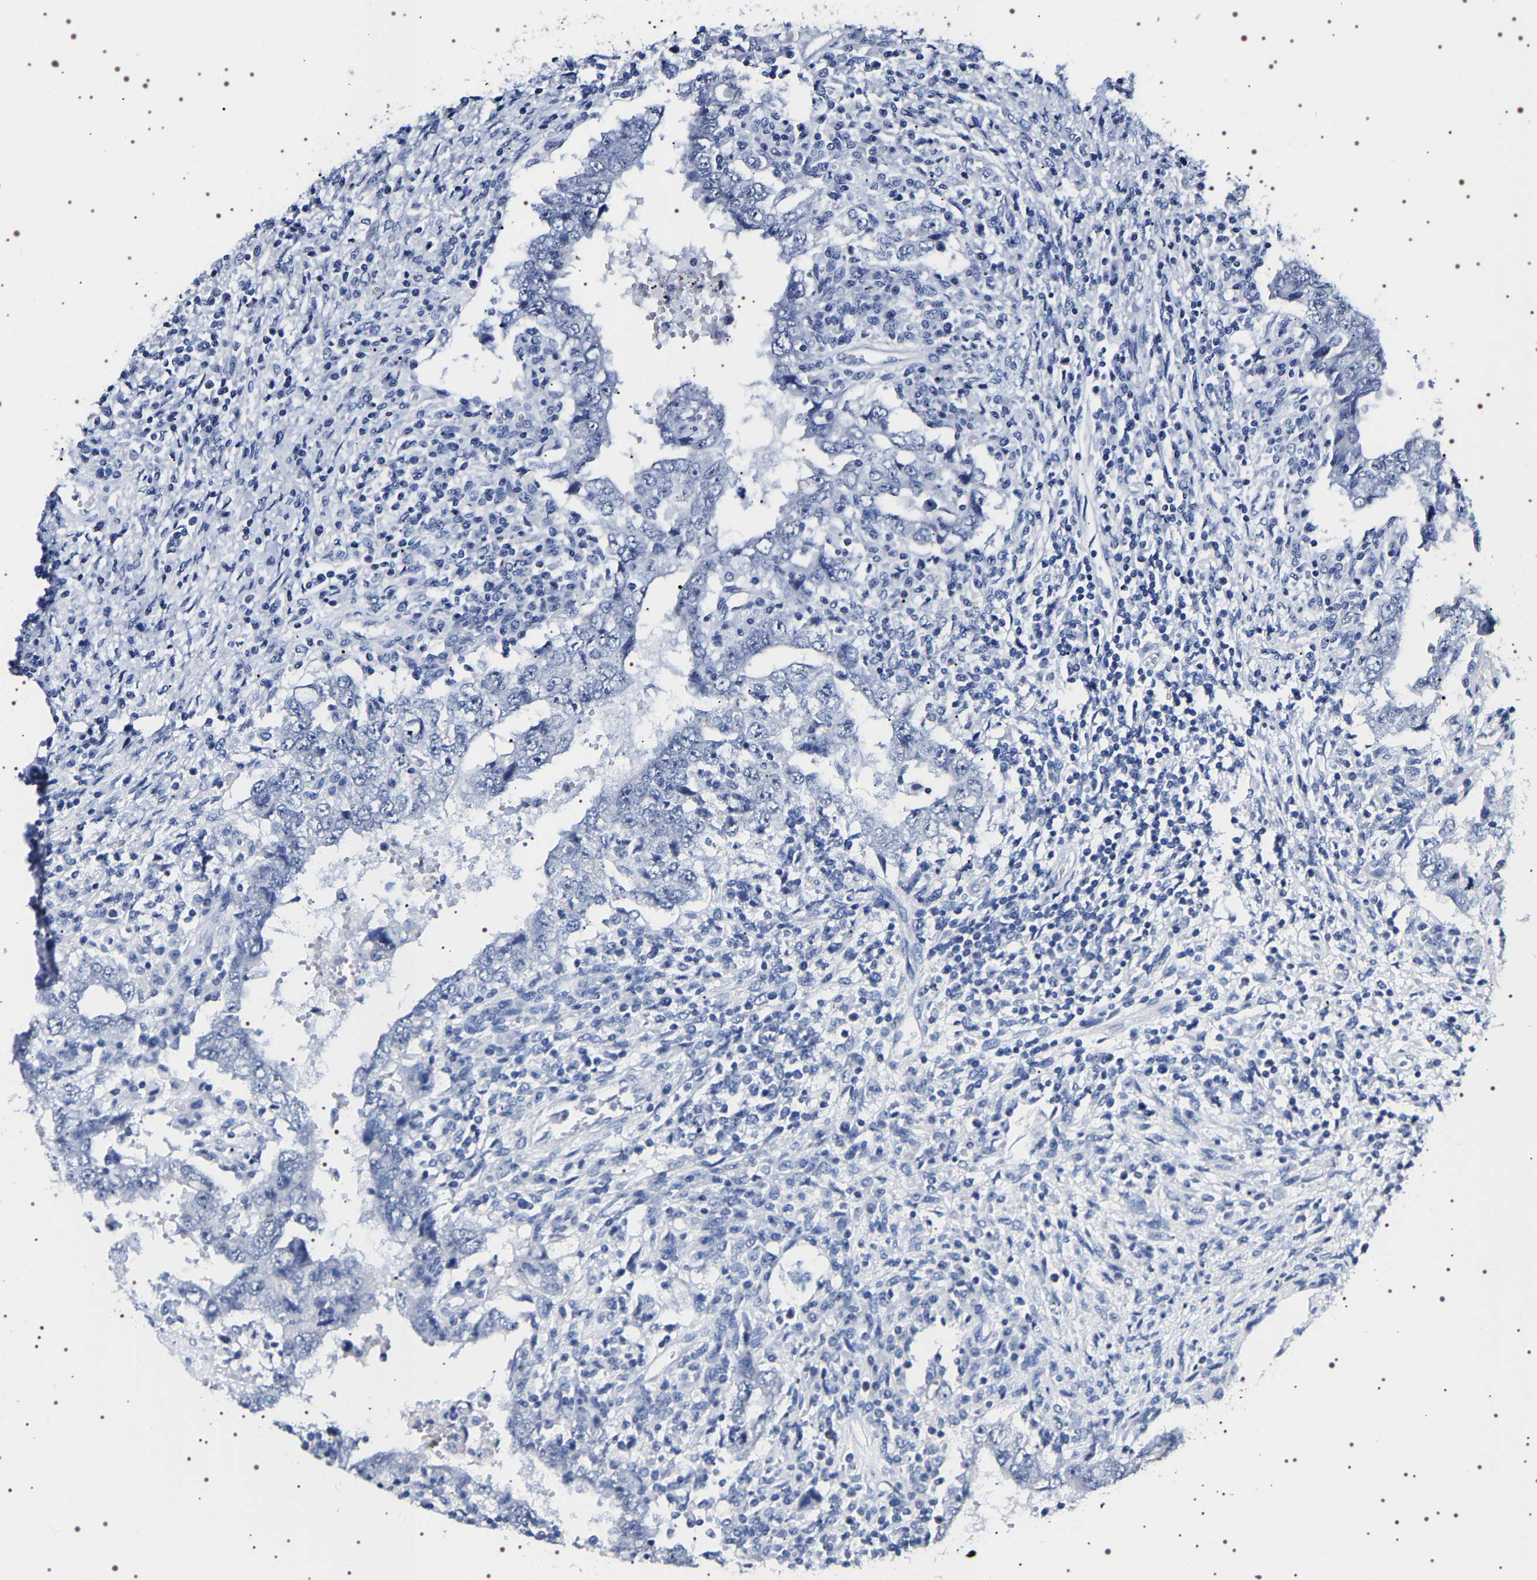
{"staining": {"intensity": "negative", "quantity": "none", "location": "none"}, "tissue": "testis cancer", "cell_type": "Tumor cells", "image_type": "cancer", "snomed": [{"axis": "morphology", "description": "Carcinoma, Embryonal, NOS"}, {"axis": "topography", "description": "Testis"}], "caption": "DAB (3,3'-diaminobenzidine) immunohistochemical staining of human embryonal carcinoma (testis) shows no significant staining in tumor cells.", "gene": "UBQLN3", "patient": {"sex": "male", "age": 26}}